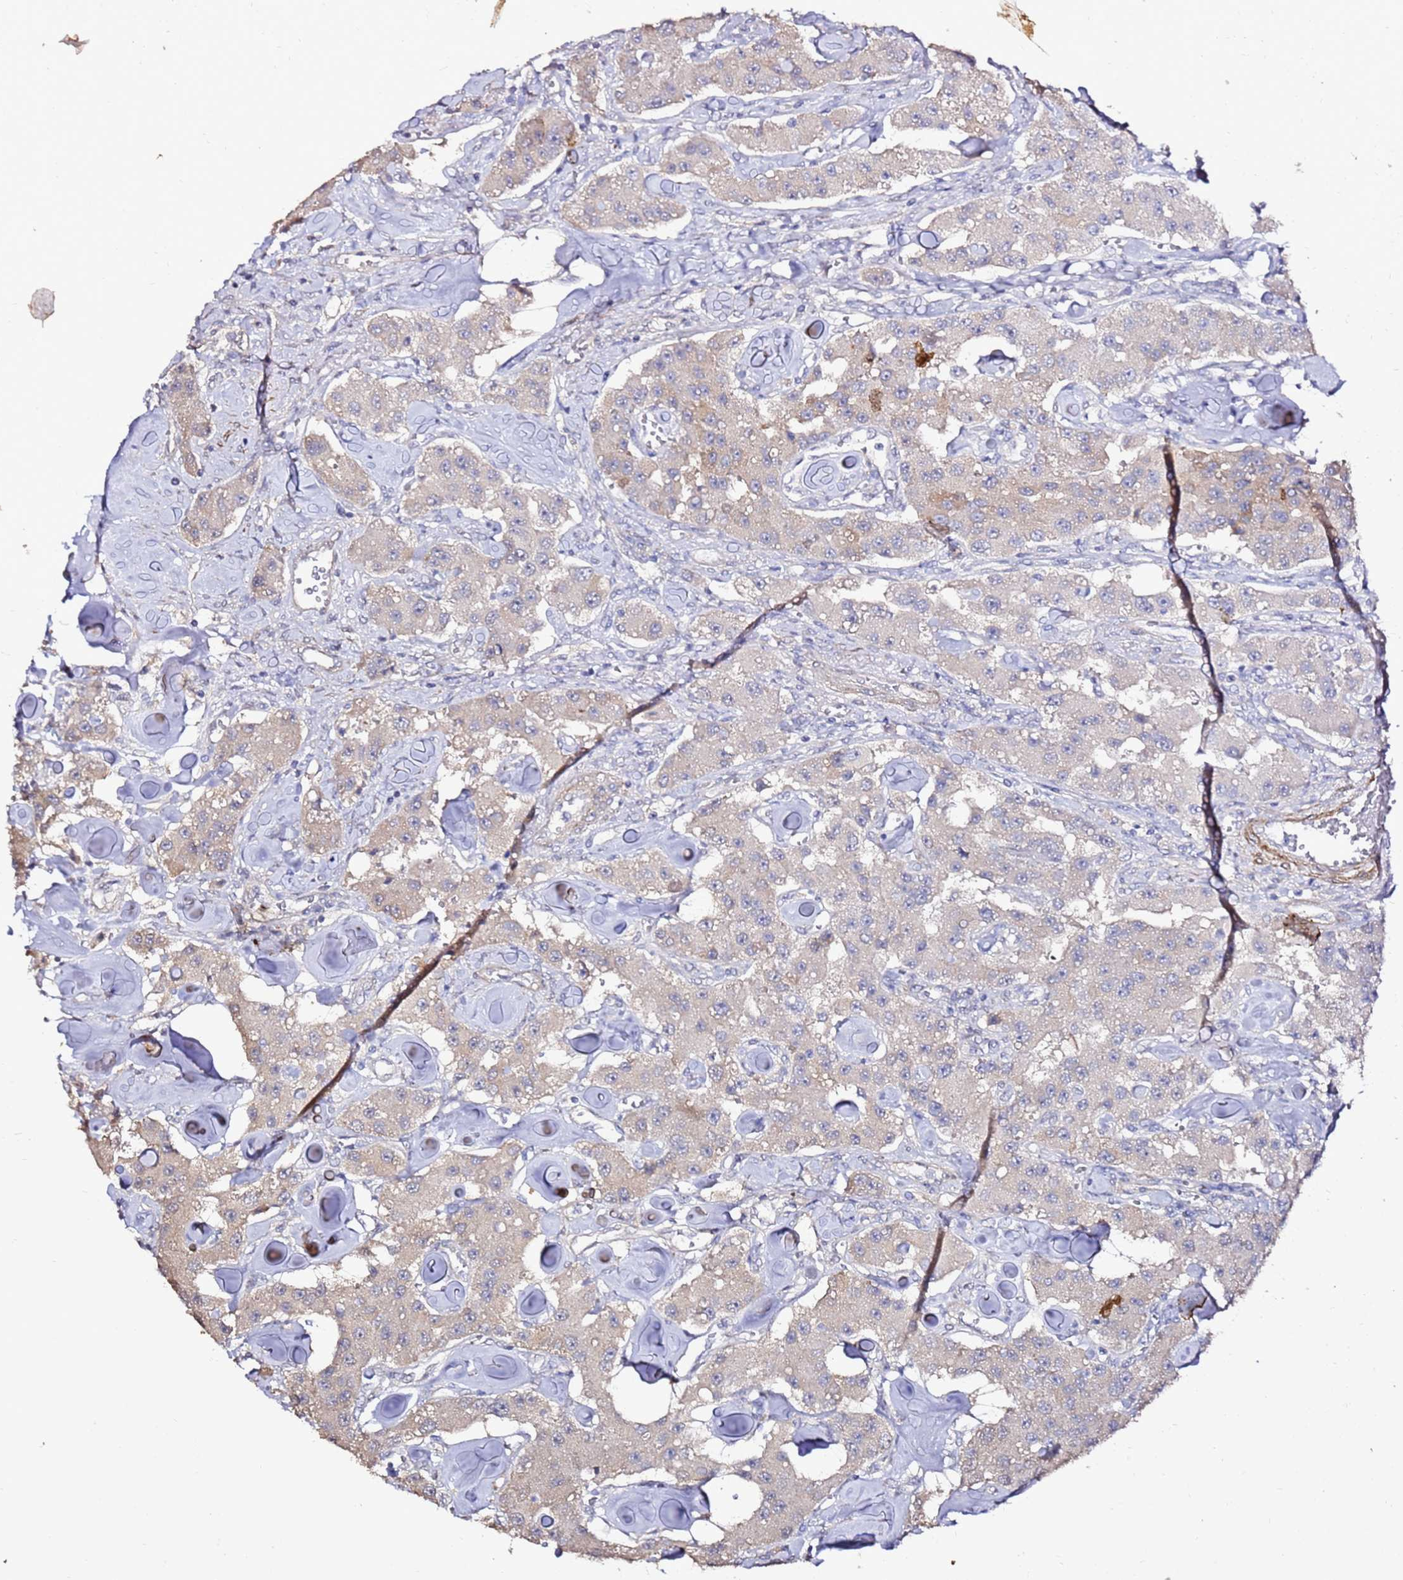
{"staining": {"intensity": "weak", "quantity": "<25%", "location": "cytoplasmic/membranous"}, "tissue": "carcinoid", "cell_type": "Tumor cells", "image_type": "cancer", "snomed": [{"axis": "morphology", "description": "Carcinoid, malignant, NOS"}, {"axis": "topography", "description": "Pancreas"}], "caption": "Immunohistochemistry image of neoplastic tissue: human carcinoid stained with DAB (3,3'-diaminobenzidine) shows no significant protein staining in tumor cells.", "gene": "ART5", "patient": {"sex": "male", "age": 41}}